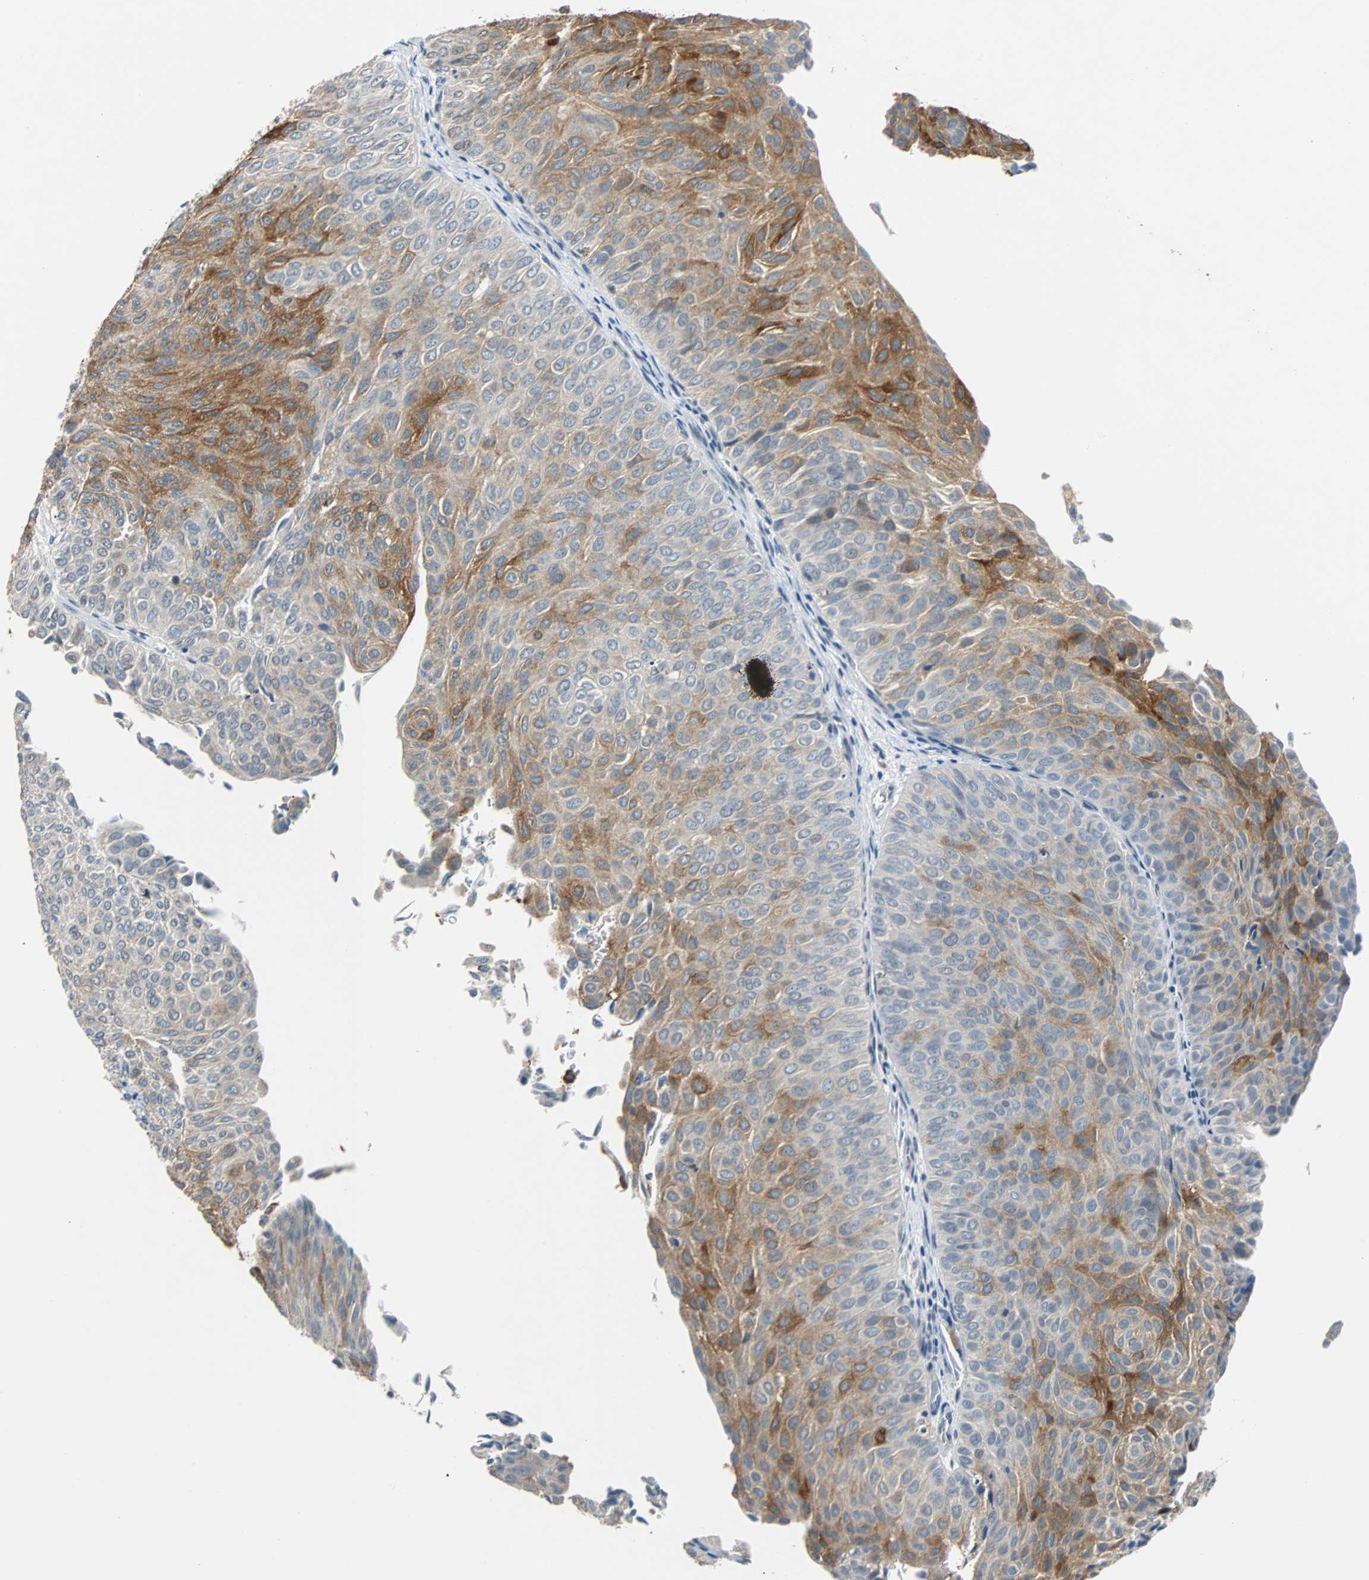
{"staining": {"intensity": "moderate", "quantity": ">75%", "location": "cytoplasmic/membranous"}, "tissue": "urothelial cancer", "cell_type": "Tumor cells", "image_type": "cancer", "snomed": [{"axis": "morphology", "description": "Urothelial carcinoma, Low grade"}, {"axis": "topography", "description": "Urinary bladder"}], "caption": "DAB immunohistochemical staining of human urothelial cancer shows moderate cytoplasmic/membranous protein positivity in about >75% of tumor cells. The staining is performed using DAB brown chromogen to label protein expression. The nuclei are counter-stained blue using hematoxylin.", "gene": "HLX", "patient": {"sex": "male", "age": 78}}